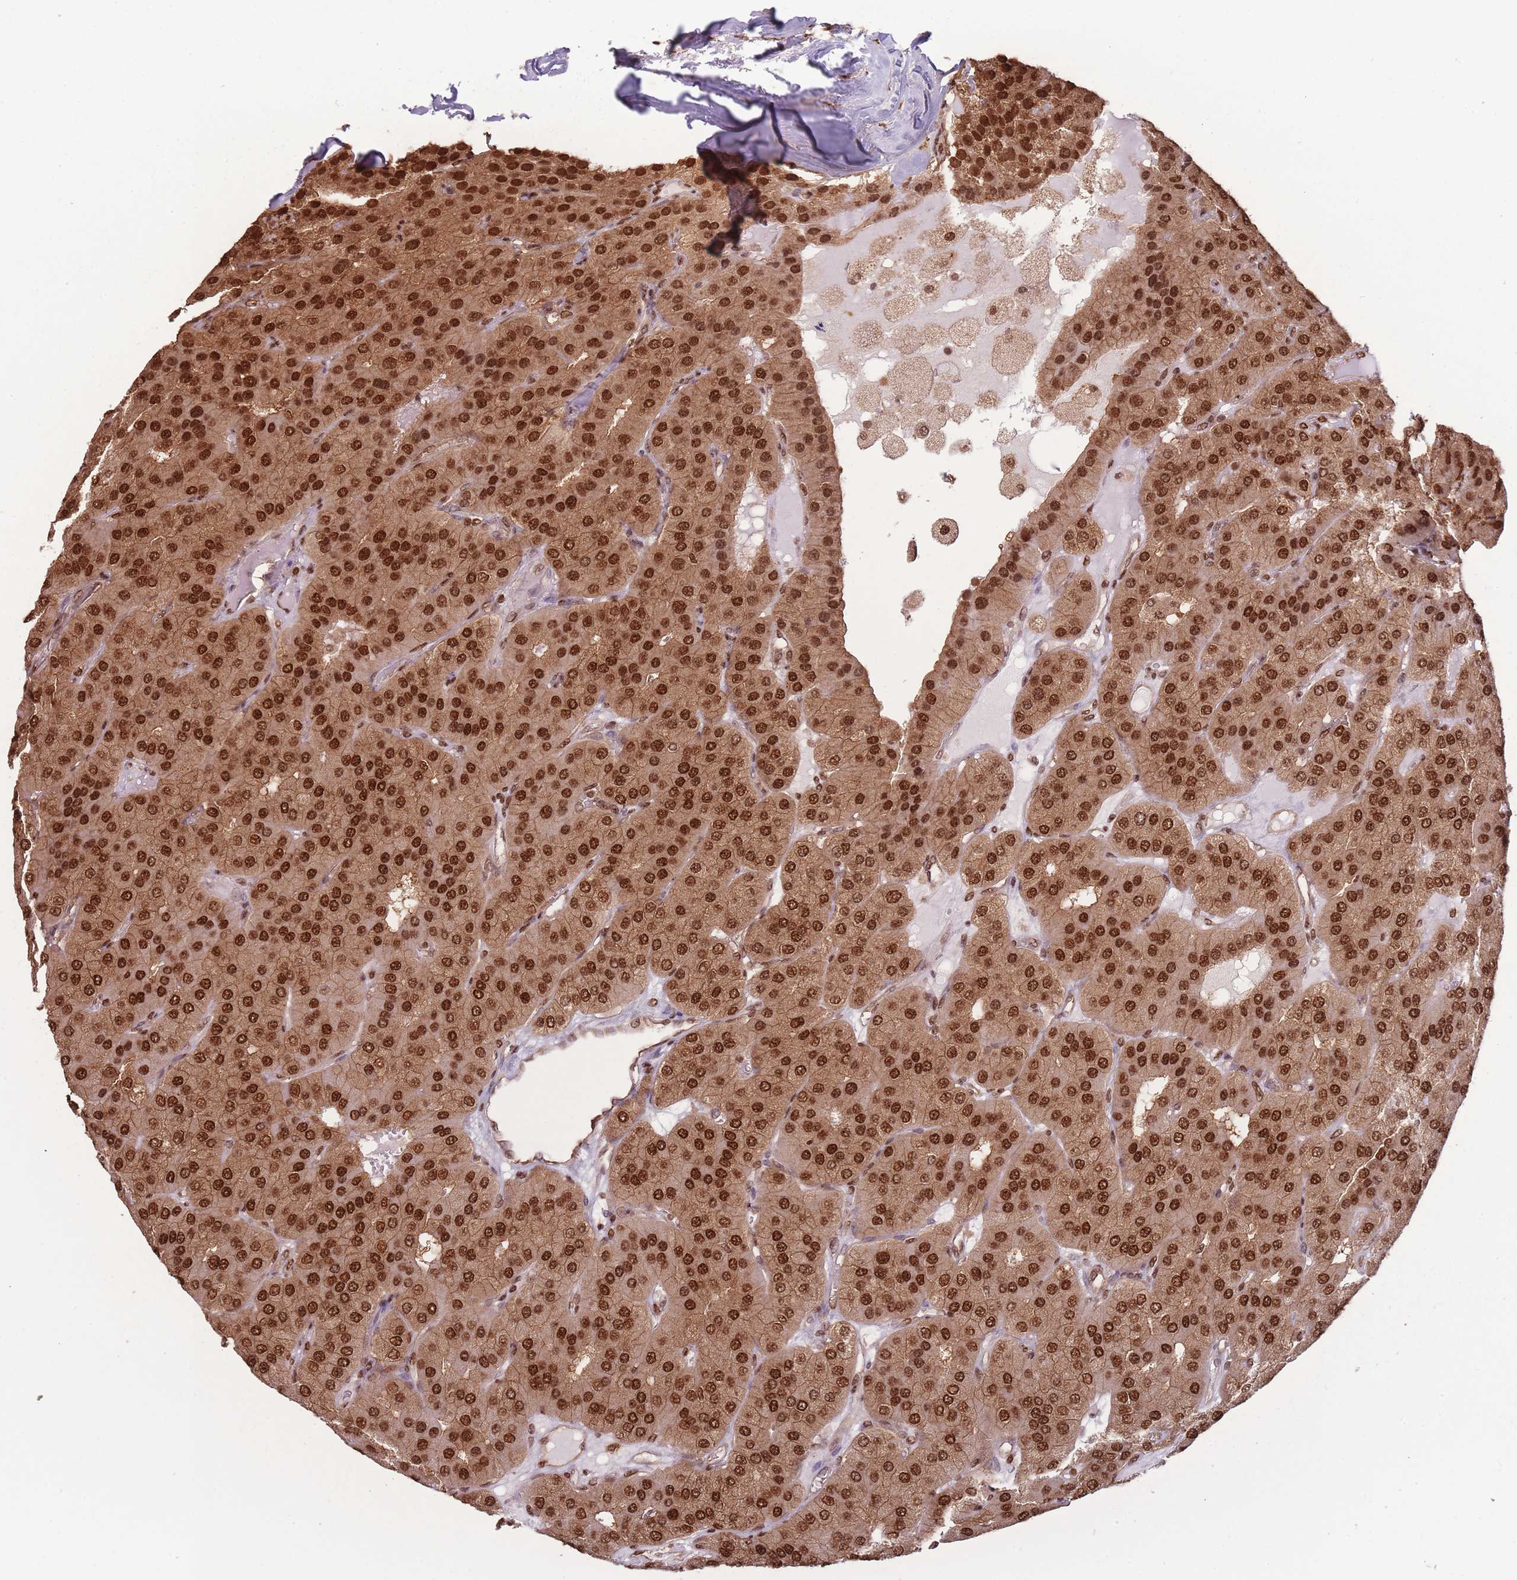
{"staining": {"intensity": "strong", "quantity": ">75%", "location": "cytoplasmic/membranous,nuclear"}, "tissue": "parathyroid gland", "cell_type": "Glandular cells", "image_type": "normal", "snomed": [{"axis": "morphology", "description": "Normal tissue, NOS"}, {"axis": "morphology", "description": "Adenoma, NOS"}, {"axis": "topography", "description": "Parathyroid gland"}], "caption": "Immunohistochemistry (IHC) of normal human parathyroid gland displays high levels of strong cytoplasmic/membranous,nuclear positivity in about >75% of glandular cells.", "gene": "RPS27A", "patient": {"sex": "female", "age": 86}}